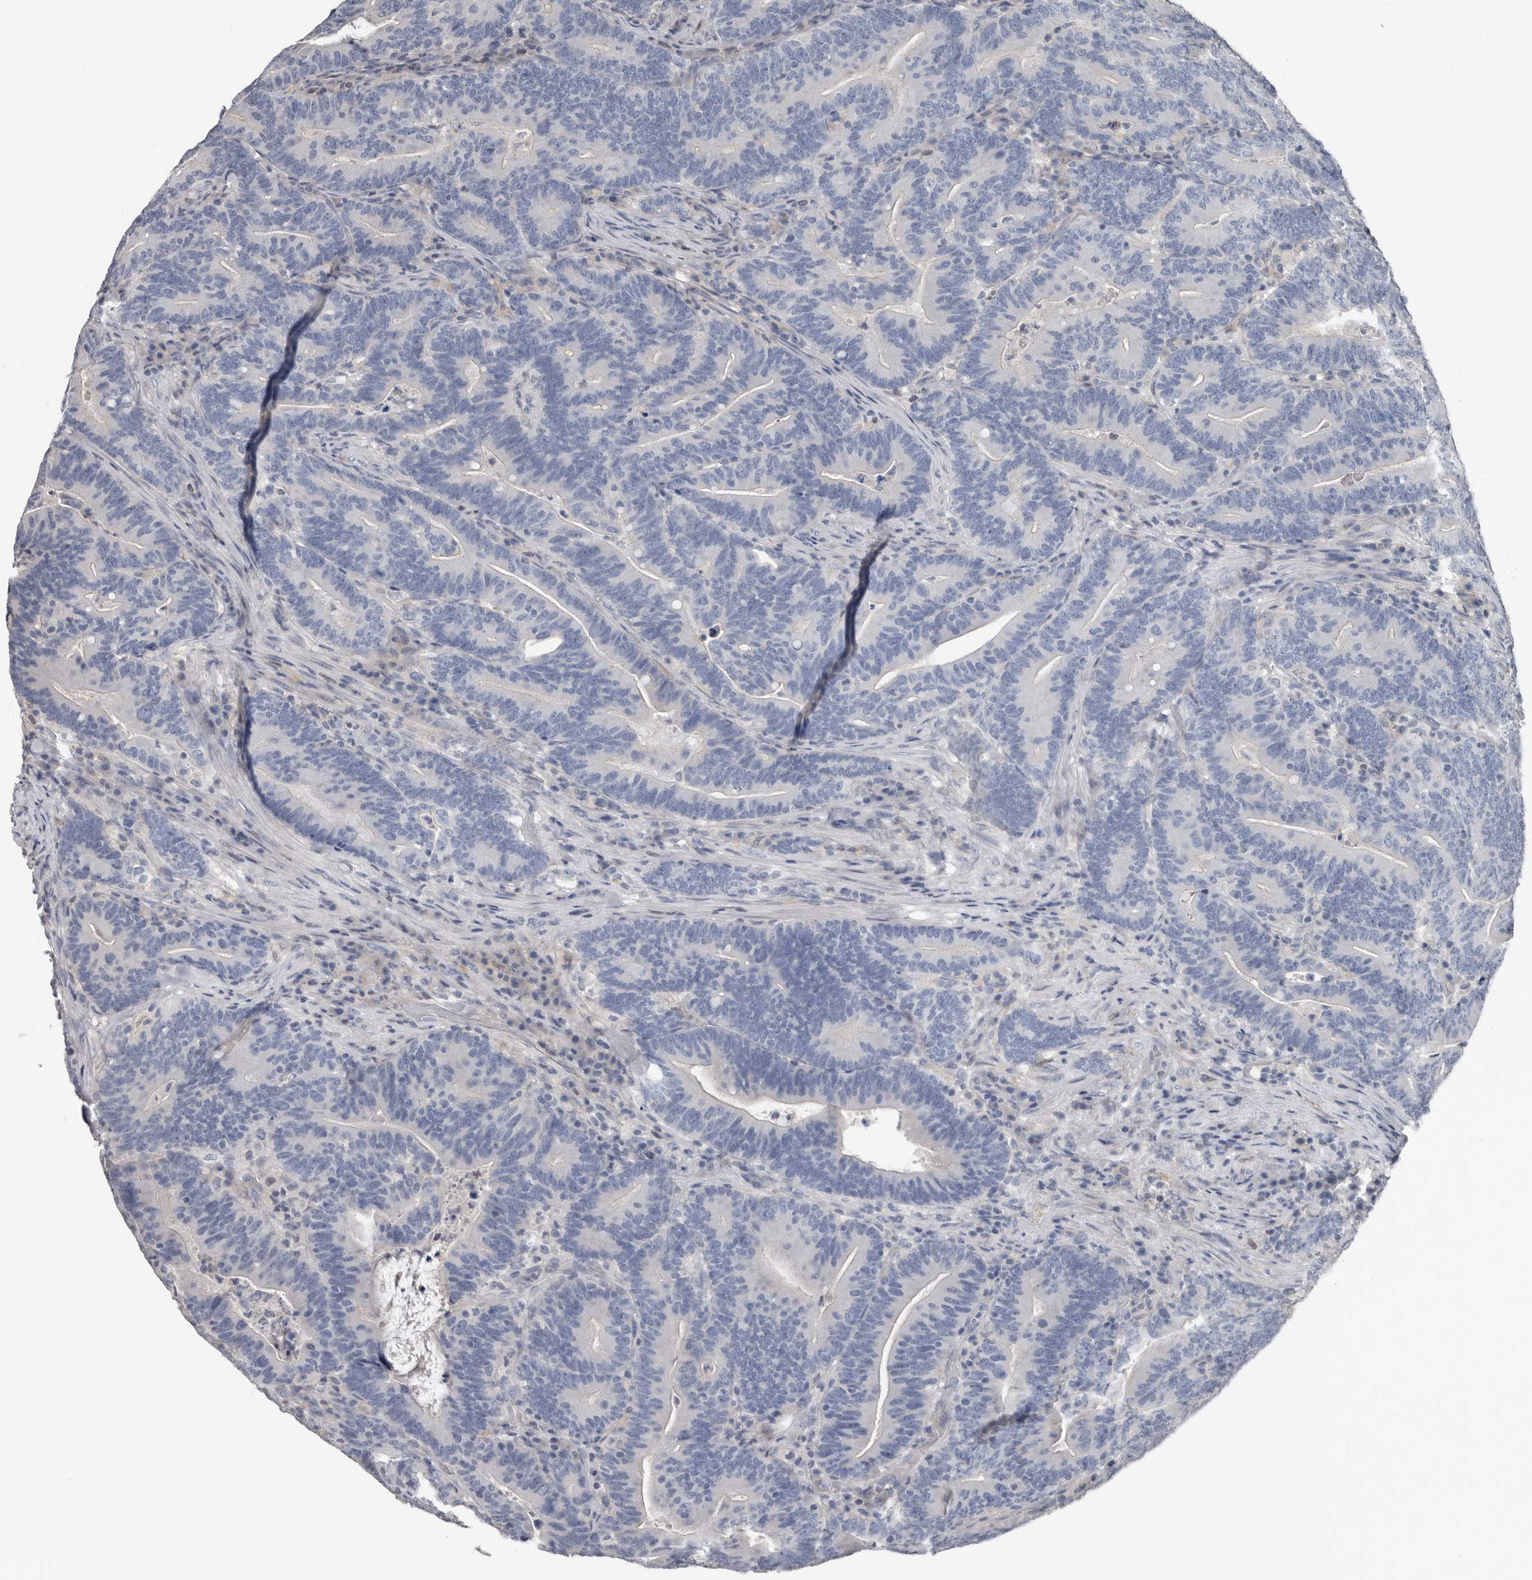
{"staining": {"intensity": "negative", "quantity": "none", "location": "none"}, "tissue": "colorectal cancer", "cell_type": "Tumor cells", "image_type": "cancer", "snomed": [{"axis": "morphology", "description": "Adenocarcinoma, NOS"}, {"axis": "topography", "description": "Colon"}], "caption": "Protein analysis of colorectal cancer demonstrates no significant positivity in tumor cells.", "gene": "FABP7", "patient": {"sex": "female", "age": 66}}